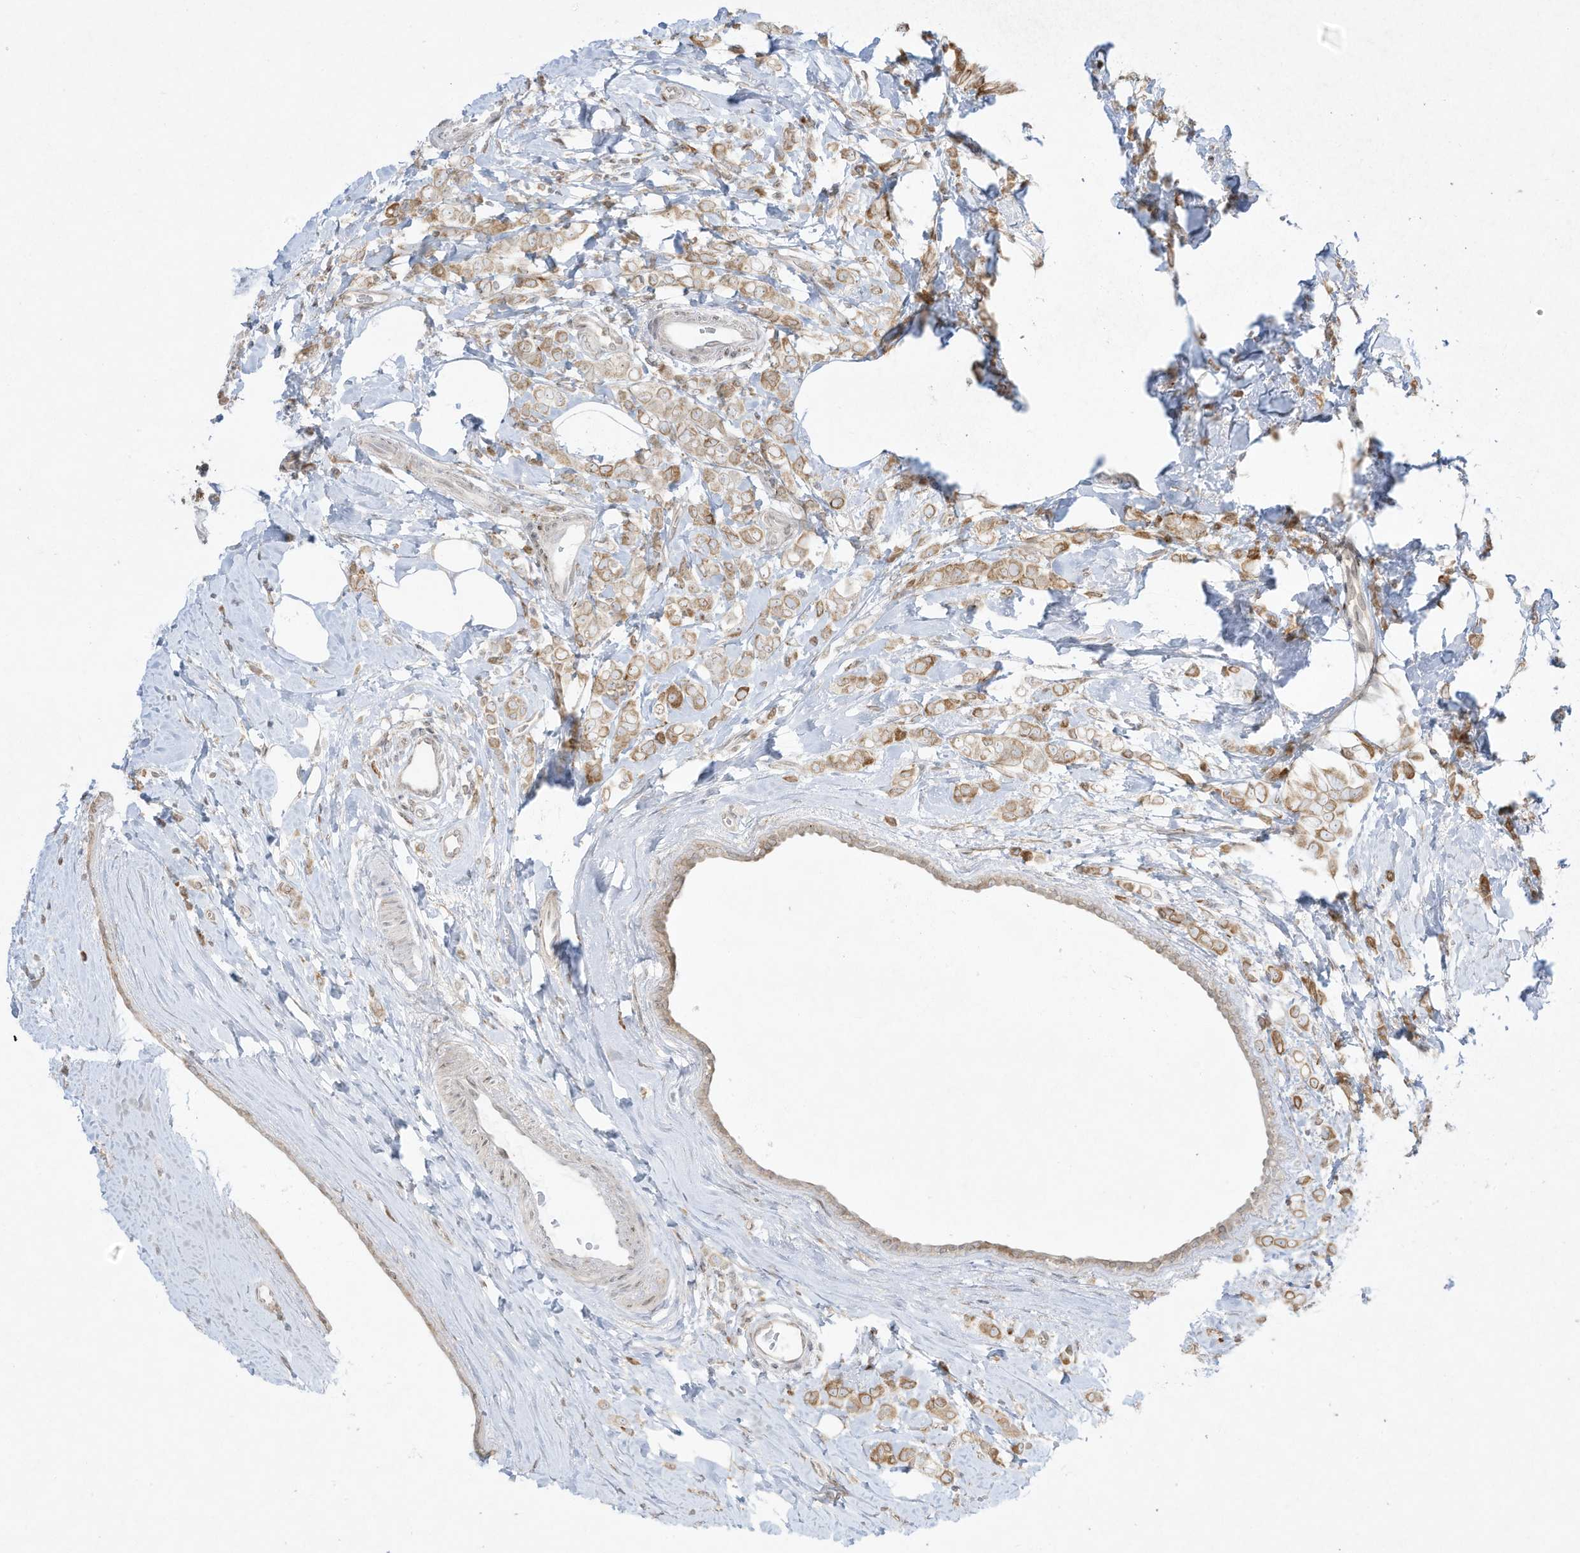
{"staining": {"intensity": "weak", "quantity": ">75%", "location": "cytoplasmic/membranous"}, "tissue": "breast cancer", "cell_type": "Tumor cells", "image_type": "cancer", "snomed": [{"axis": "morphology", "description": "Lobular carcinoma"}, {"axis": "topography", "description": "Breast"}], "caption": "Immunohistochemistry of breast lobular carcinoma reveals low levels of weak cytoplasmic/membranous positivity in approximately >75% of tumor cells.", "gene": "PTK6", "patient": {"sex": "female", "age": 47}}